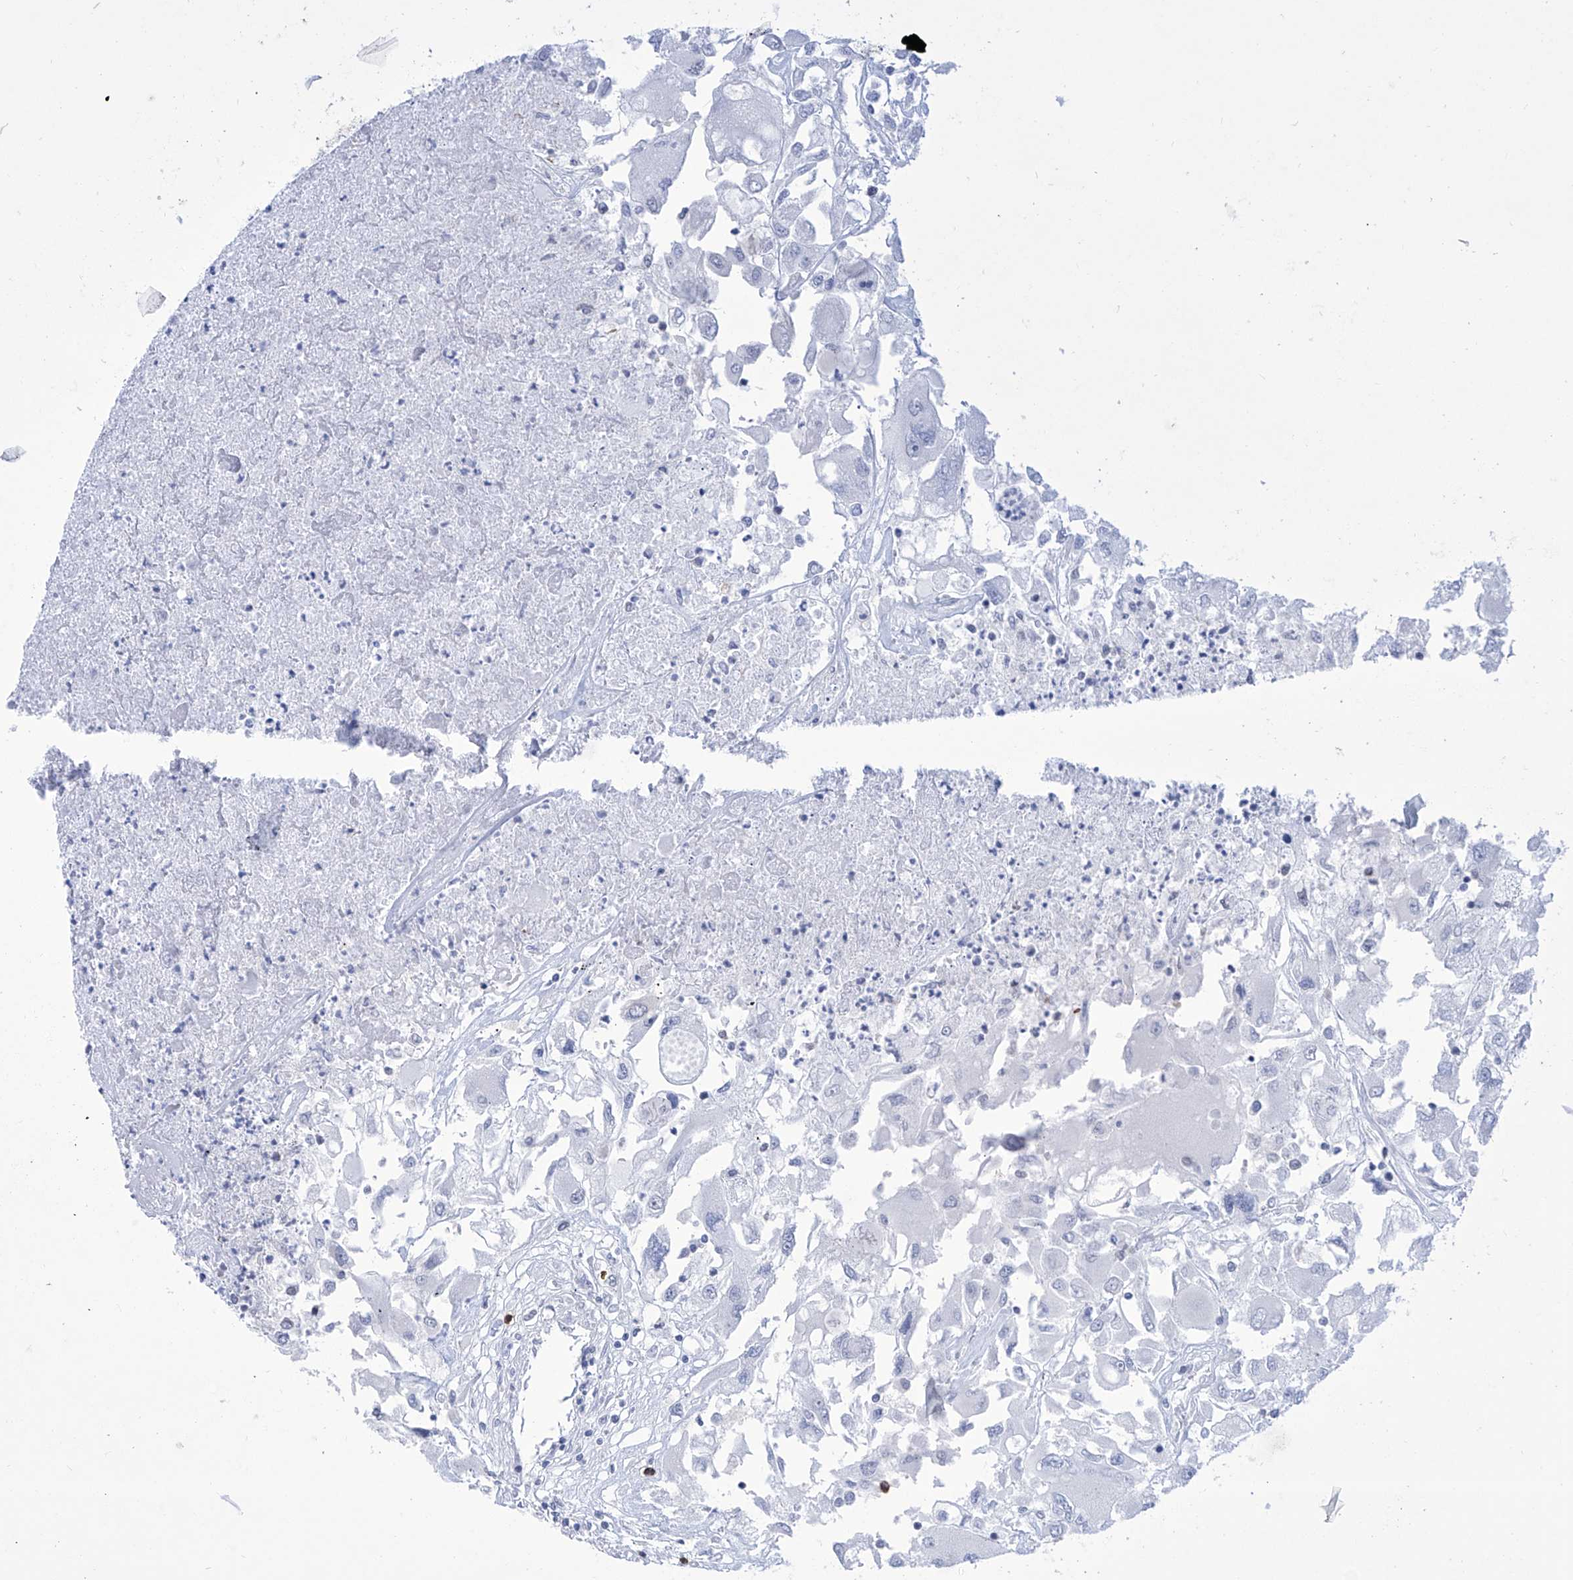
{"staining": {"intensity": "negative", "quantity": "none", "location": "none"}, "tissue": "renal cancer", "cell_type": "Tumor cells", "image_type": "cancer", "snomed": [{"axis": "morphology", "description": "Adenocarcinoma, NOS"}, {"axis": "topography", "description": "Kidney"}], "caption": "The IHC image has no significant positivity in tumor cells of renal cancer (adenocarcinoma) tissue.", "gene": "ALDH6A1", "patient": {"sex": "female", "age": 52}}